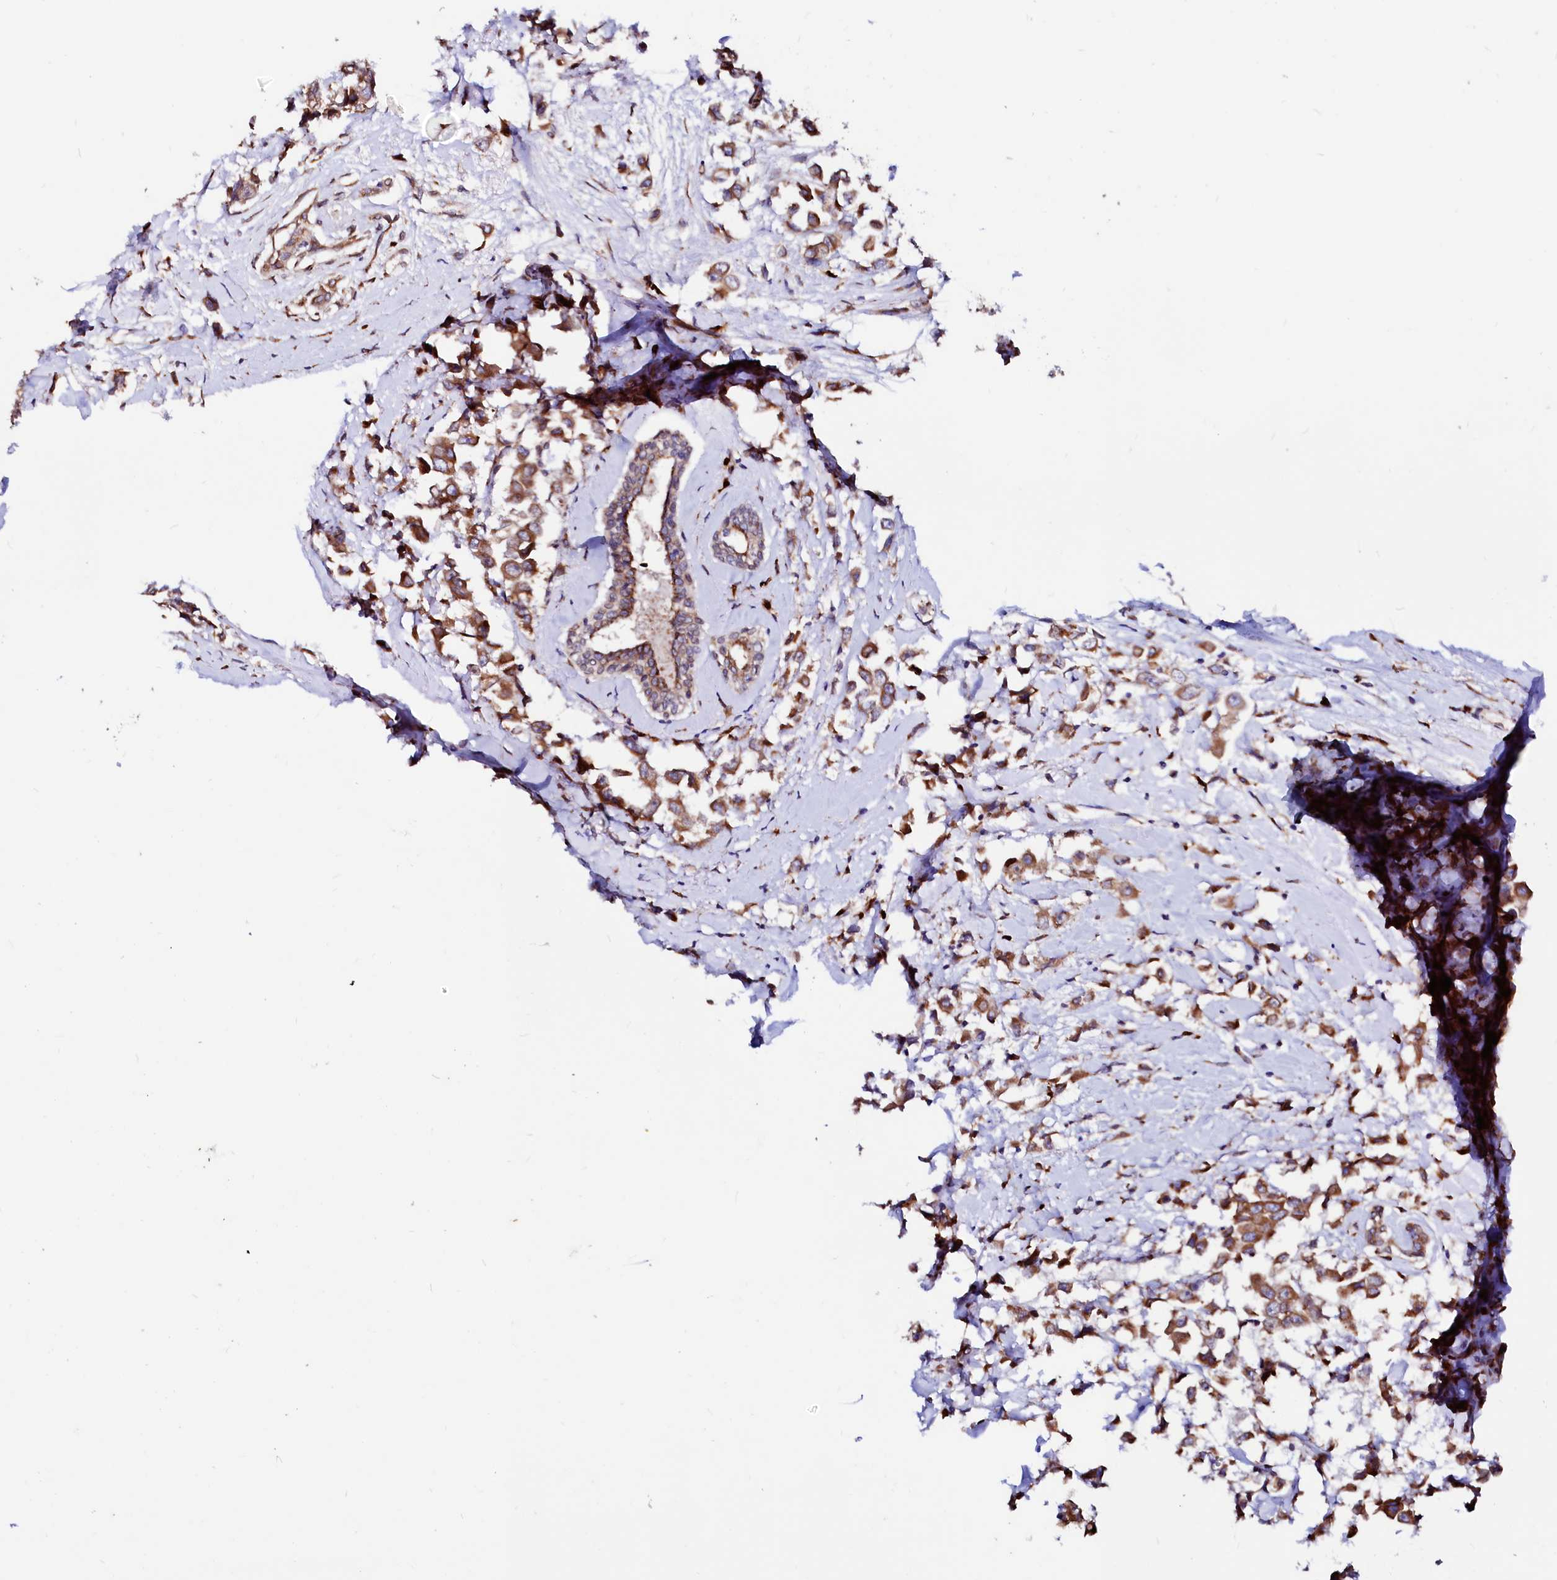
{"staining": {"intensity": "strong", "quantity": ">75%", "location": "cytoplasmic/membranous"}, "tissue": "breast cancer", "cell_type": "Tumor cells", "image_type": "cancer", "snomed": [{"axis": "morphology", "description": "Duct carcinoma"}, {"axis": "topography", "description": "Breast"}], "caption": "This is an image of immunohistochemistry (IHC) staining of breast cancer (intraductal carcinoma), which shows strong positivity in the cytoplasmic/membranous of tumor cells.", "gene": "LMAN1", "patient": {"sex": "female", "age": 87}}